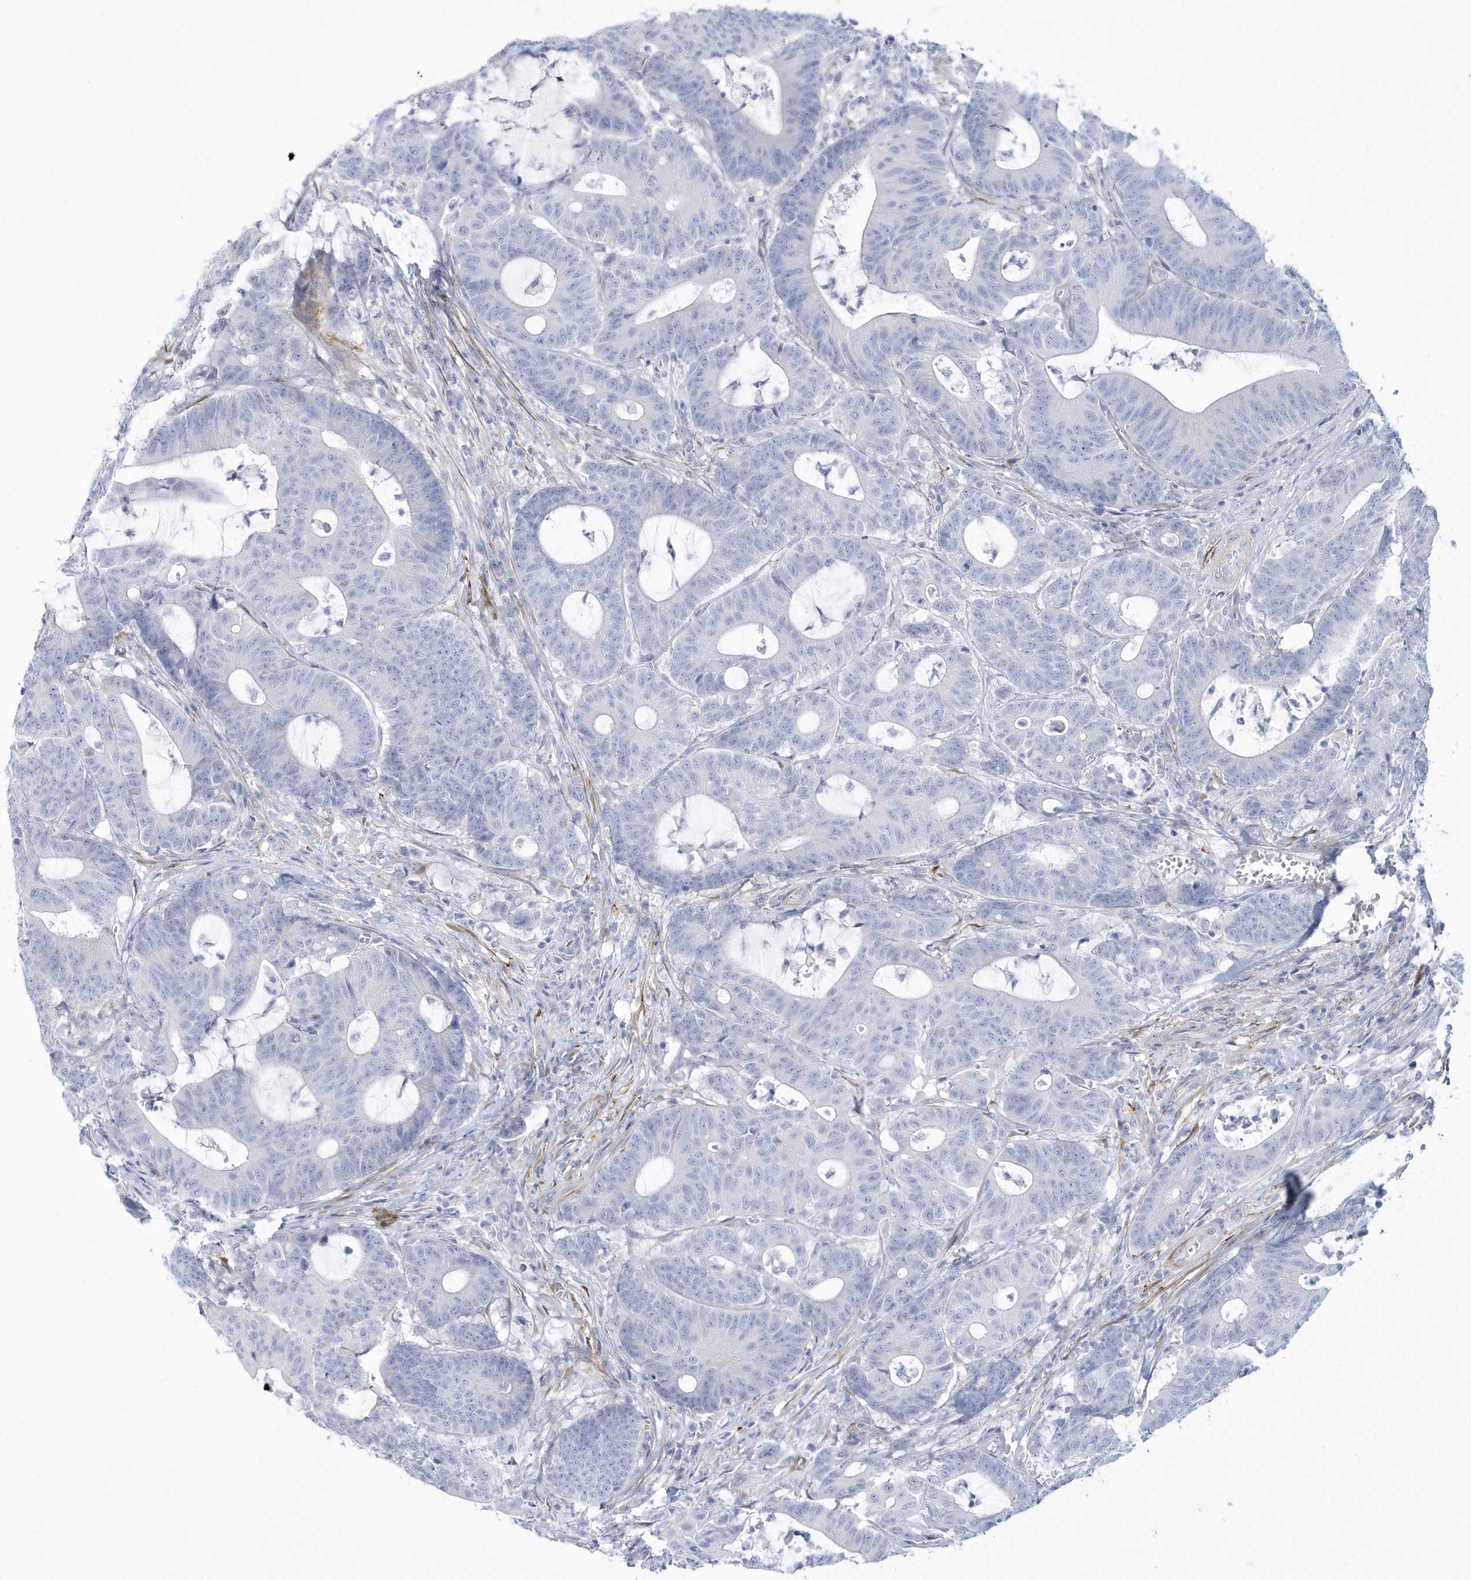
{"staining": {"intensity": "negative", "quantity": "none", "location": "none"}, "tissue": "colorectal cancer", "cell_type": "Tumor cells", "image_type": "cancer", "snomed": [{"axis": "morphology", "description": "Adenocarcinoma, NOS"}, {"axis": "topography", "description": "Colon"}], "caption": "The immunohistochemistry (IHC) micrograph has no significant positivity in tumor cells of adenocarcinoma (colorectal) tissue.", "gene": "WDR27", "patient": {"sex": "female", "age": 84}}